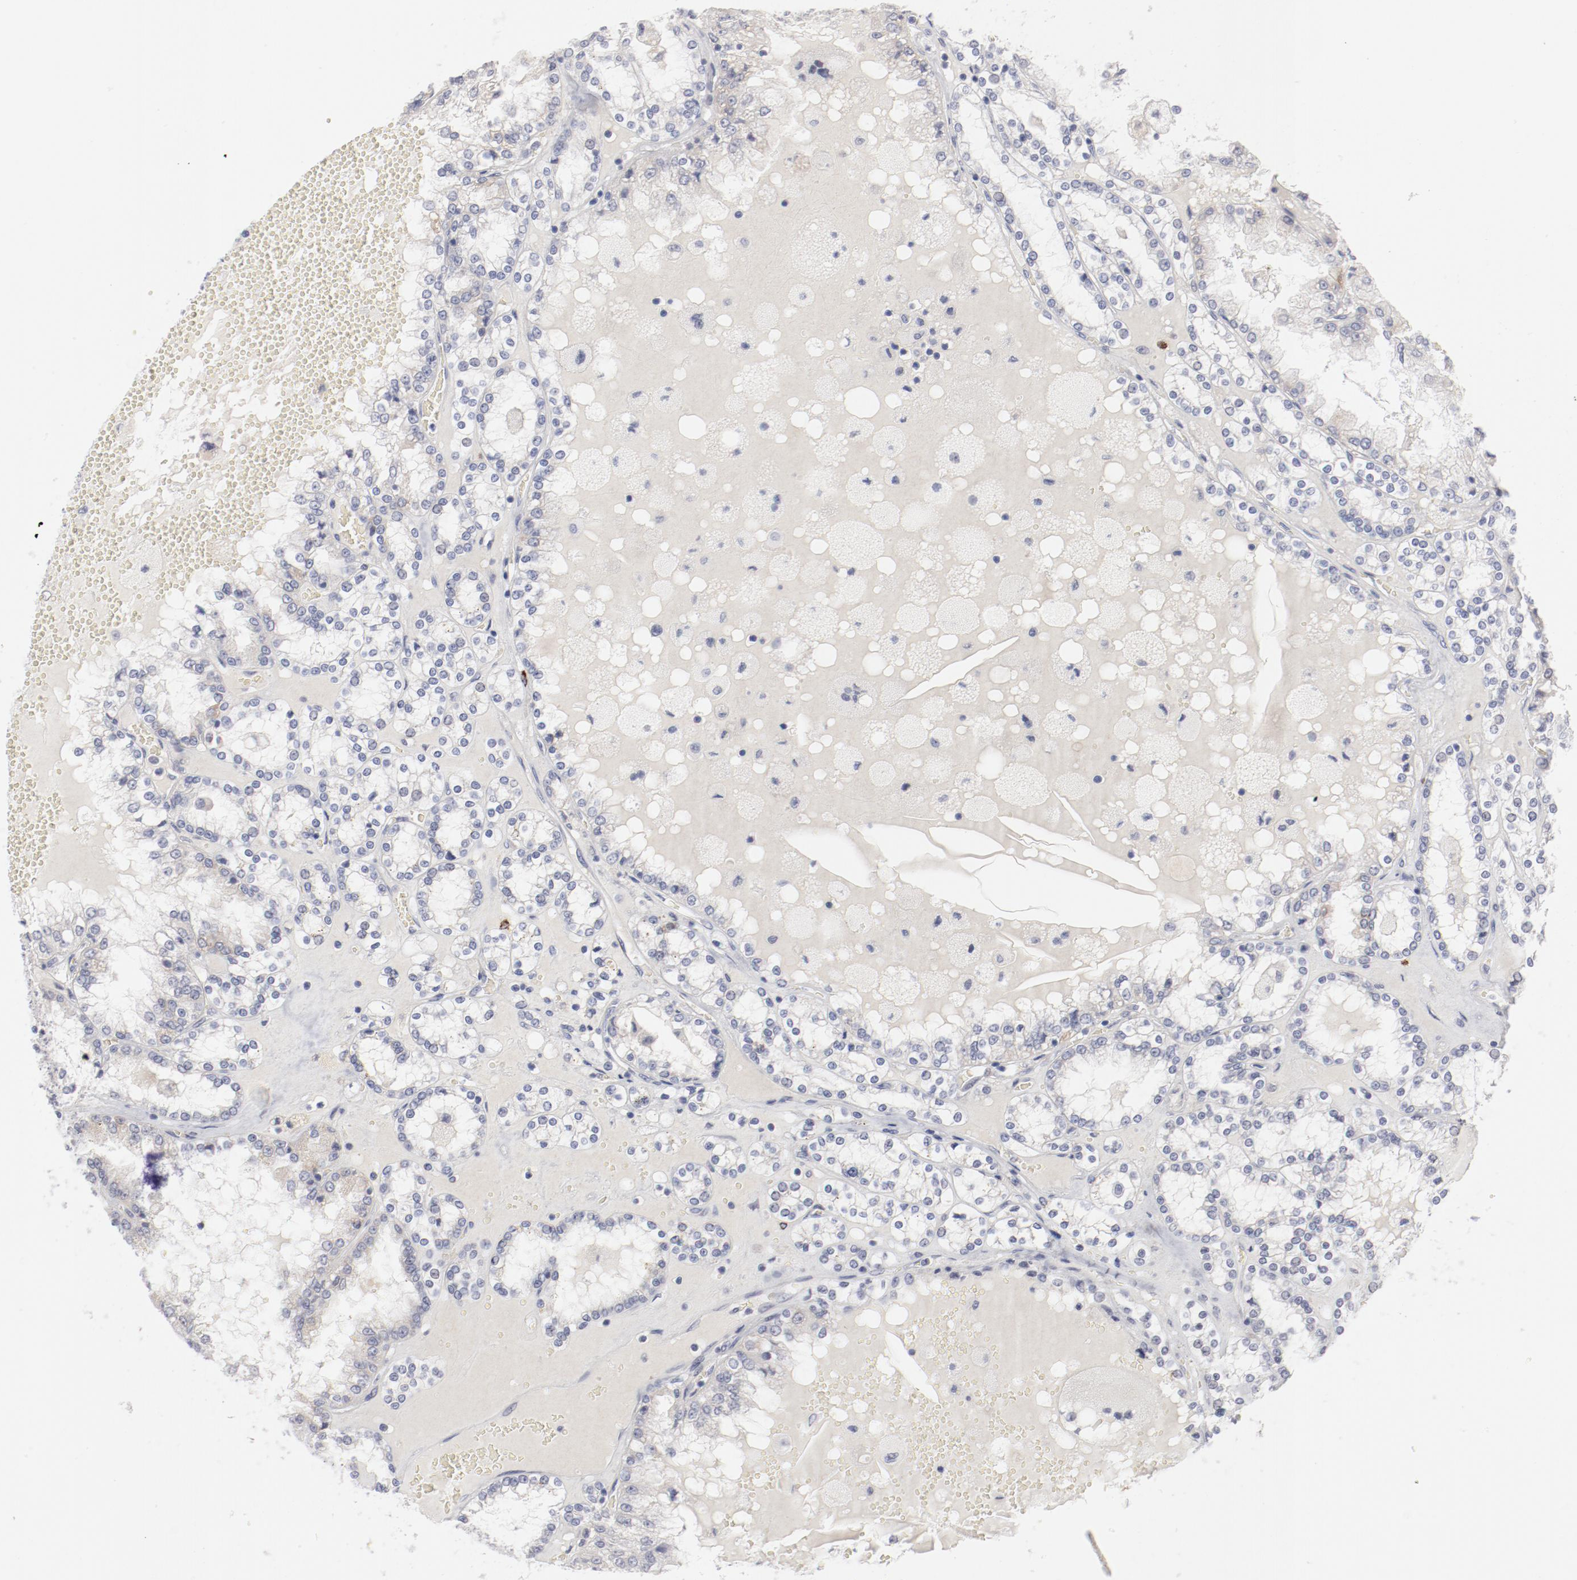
{"staining": {"intensity": "negative", "quantity": "none", "location": "none"}, "tissue": "renal cancer", "cell_type": "Tumor cells", "image_type": "cancer", "snomed": [{"axis": "morphology", "description": "Adenocarcinoma, NOS"}, {"axis": "topography", "description": "Kidney"}], "caption": "IHC of human renal cancer exhibits no positivity in tumor cells. Brightfield microscopy of immunohistochemistry stained with DAB (brown) and hematoxylin (blue), captured at high magnification.", "gene": "SH3BGR", "patient": {"sex": "female", "age": 56}}